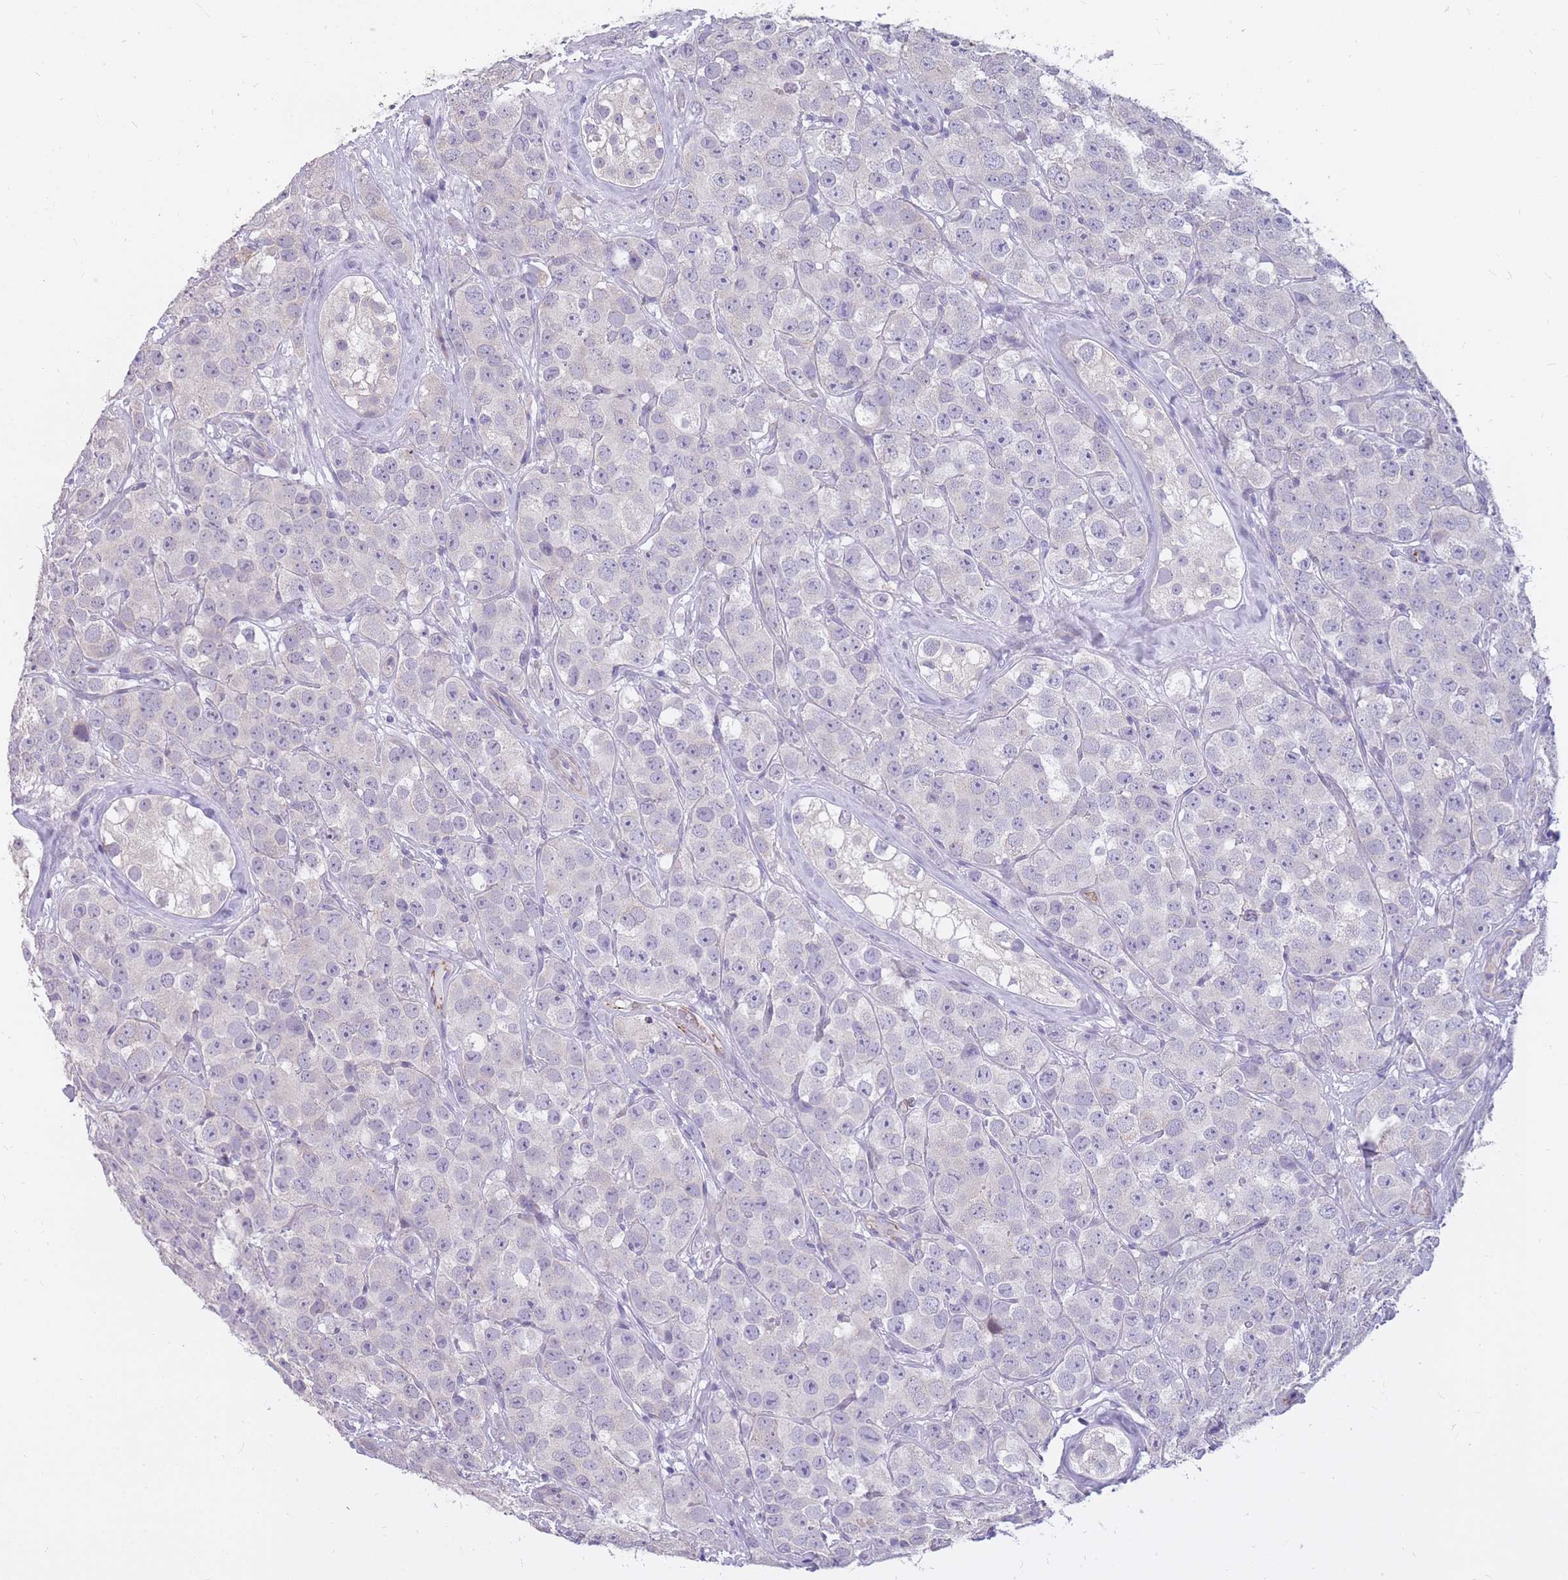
{"staining": {"intensity": "negative", "quantity": "none", "location": "none"}, "tissue": "testis cancer", "cell_type": "Tumor cells", "image_type": "cancer", "snomed": [{"axis": "morphology", "description": "Seminoma, NOS"}, {"axis": "topography", "description": "Testis"}], "caption": "This is a micrograph of immunohistochemistry staining of testis cancer (seminoma), which shows no expression in tumor cells.", "gene": "RNF170", "patient": {"sex": "male", "age": 28}}